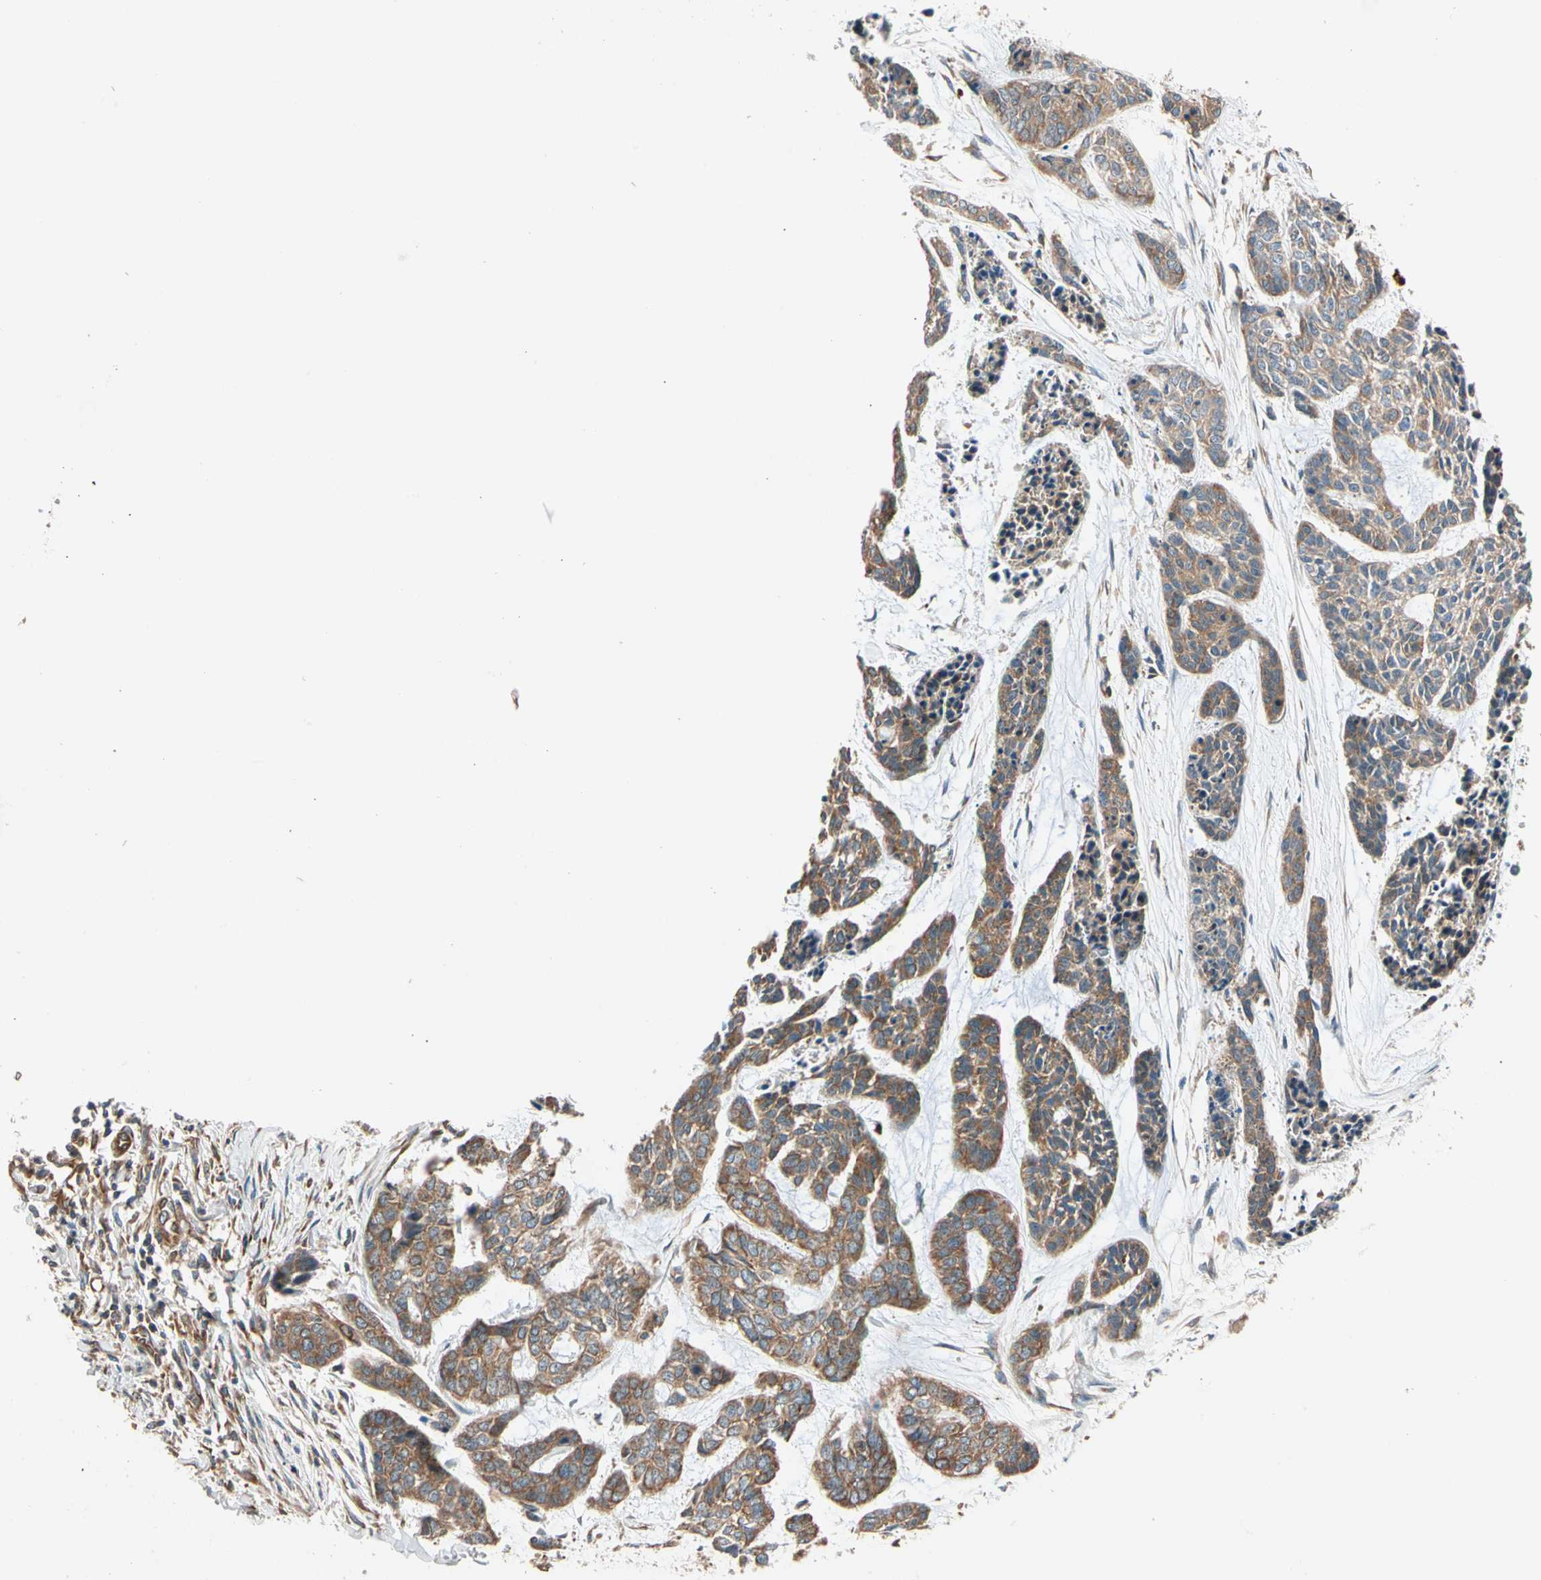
{"staining": {"intensity": "moderate", "quantity": ">75%", "location": "cytoplasmic/membranous"}, "tissue": "skin cancer", "cell_type": "Tumor cells", "image_type": "cancer", "snomed": [{"axis": "morphology", "description": "Basal cell carcinoma"}, {"axis": "topography", "description": "Skin"}], "caption": "About >75% of tumor cells in basal cell carcinoma (skin) exhibit moderate cytoplasmic/membranous protein staining as visualized by brown immunohistochemical staining.", "gene": "PHYH", "patient": {"sex": "female", "age": 64}}